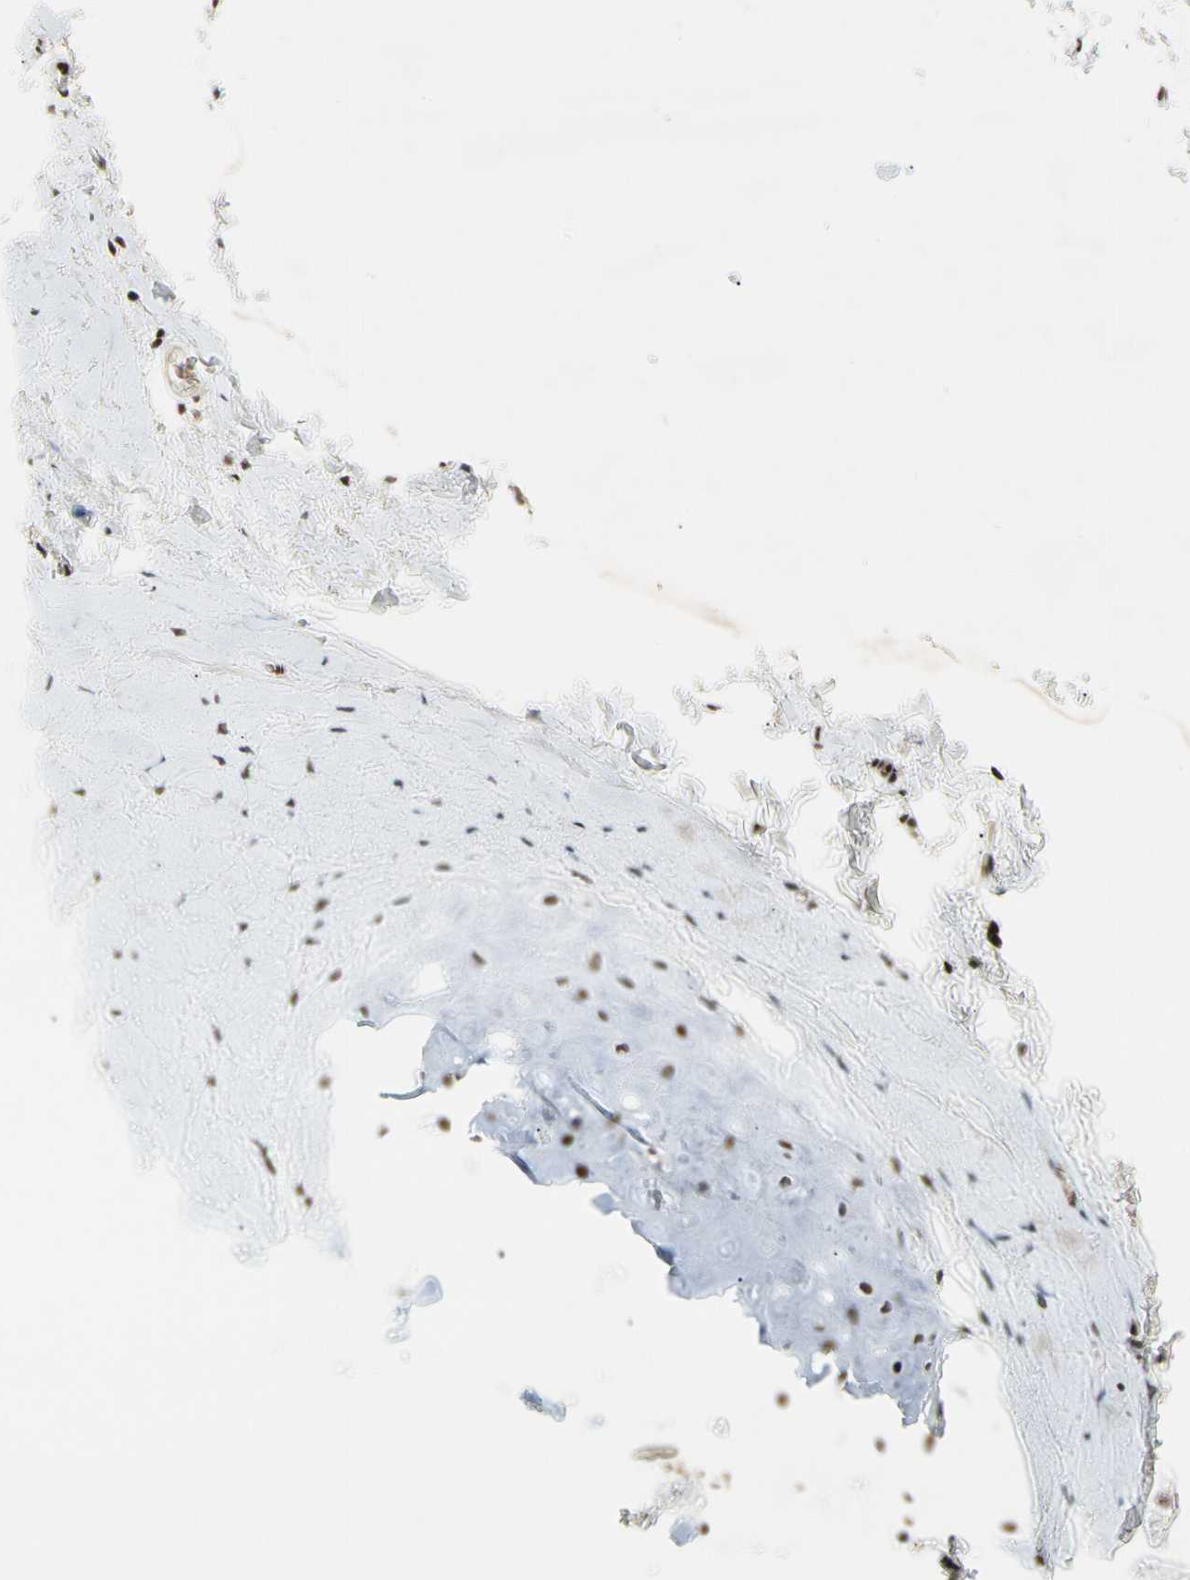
{"staining": {"intensity": "moderate", "quantity": ">75%", "location": "nuclear"}, "tissue": "adipose tissue", "cell_type": "Adipocytes", "image_type": "normal", "snomed": [{"axis": "morphology", "description": "Normal tissue, NOS"}, {"axis": "topography", "description": "Cartilage tissue"}, {"axis": "topography", "description": "Bronchus"}], "caption": "DAB immunohistochemical staining of normal human adipose tissue demonstrates moderate nuclear protein expression in about >75% of adipocytes.", "gene": "ZSCAN16", "patient": {"sex": "female", "age": 73}}